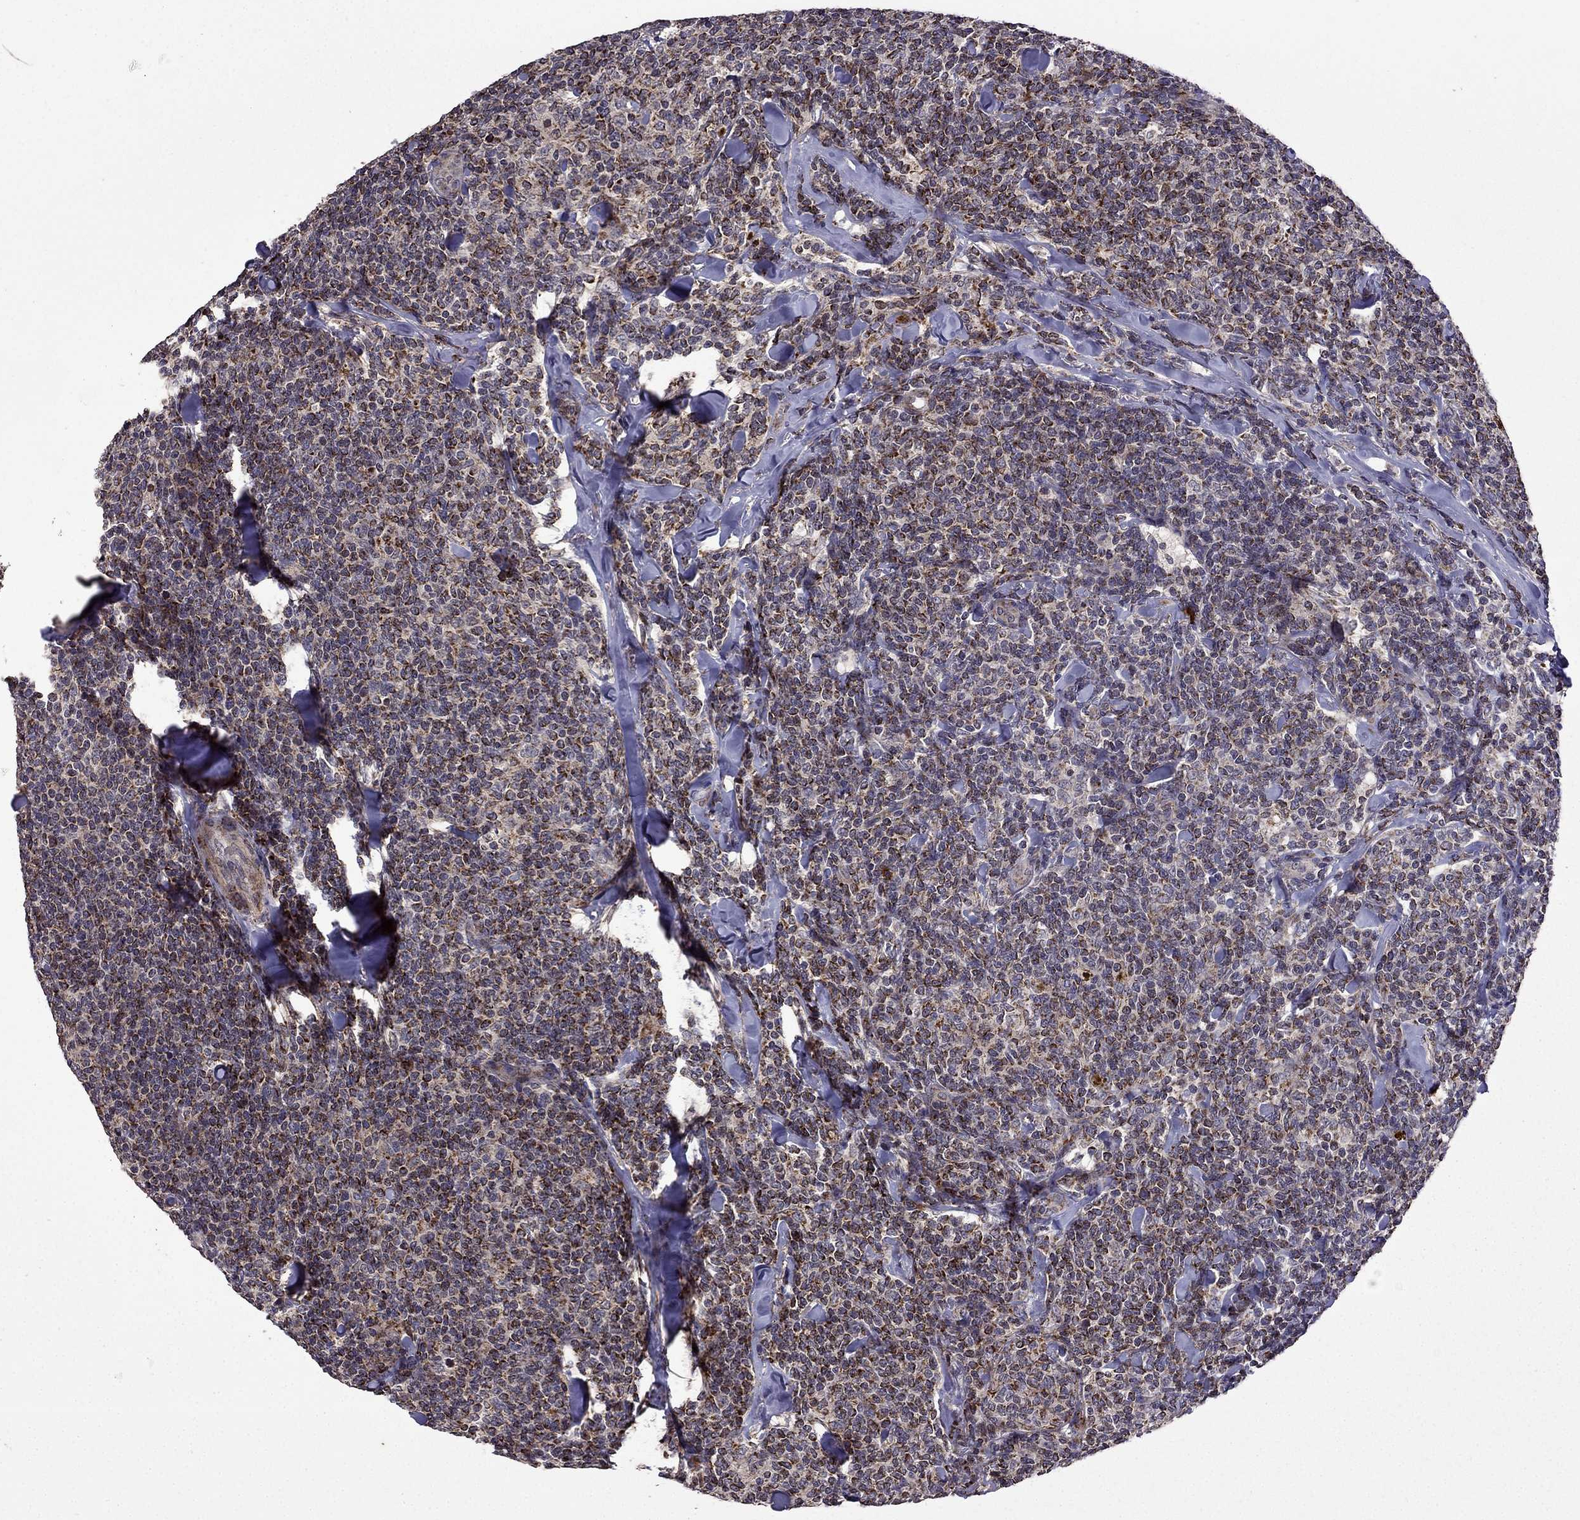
{"staining": {"intensity": "strong", "quantity": ">75%", "location": "cytoplasmic/membranous"}, "tissue": "lymphoma", "cell_type": "Tumor cells", "image_type": "cancer", "snomed": [{"axis": "morphology", "description": "Malignant lymphoma, non-Hodgkin's type, Low grade"}, {"axis": "topography", "description": "Lymph node"}], "caption": "Immunohistochemical staining of low-grade malignant lymphoma, non-Hodgkin's type demonstrates strong cytoplasmic/membranous protein positivity in approximately >75% of tumor cells. (DAB (3,3'-diaminobenzidine) IHC, brown staining for protein, blue staining for nuclei).", "gene": "TAB2", "patient": {"sex": "female", "age": 56}}